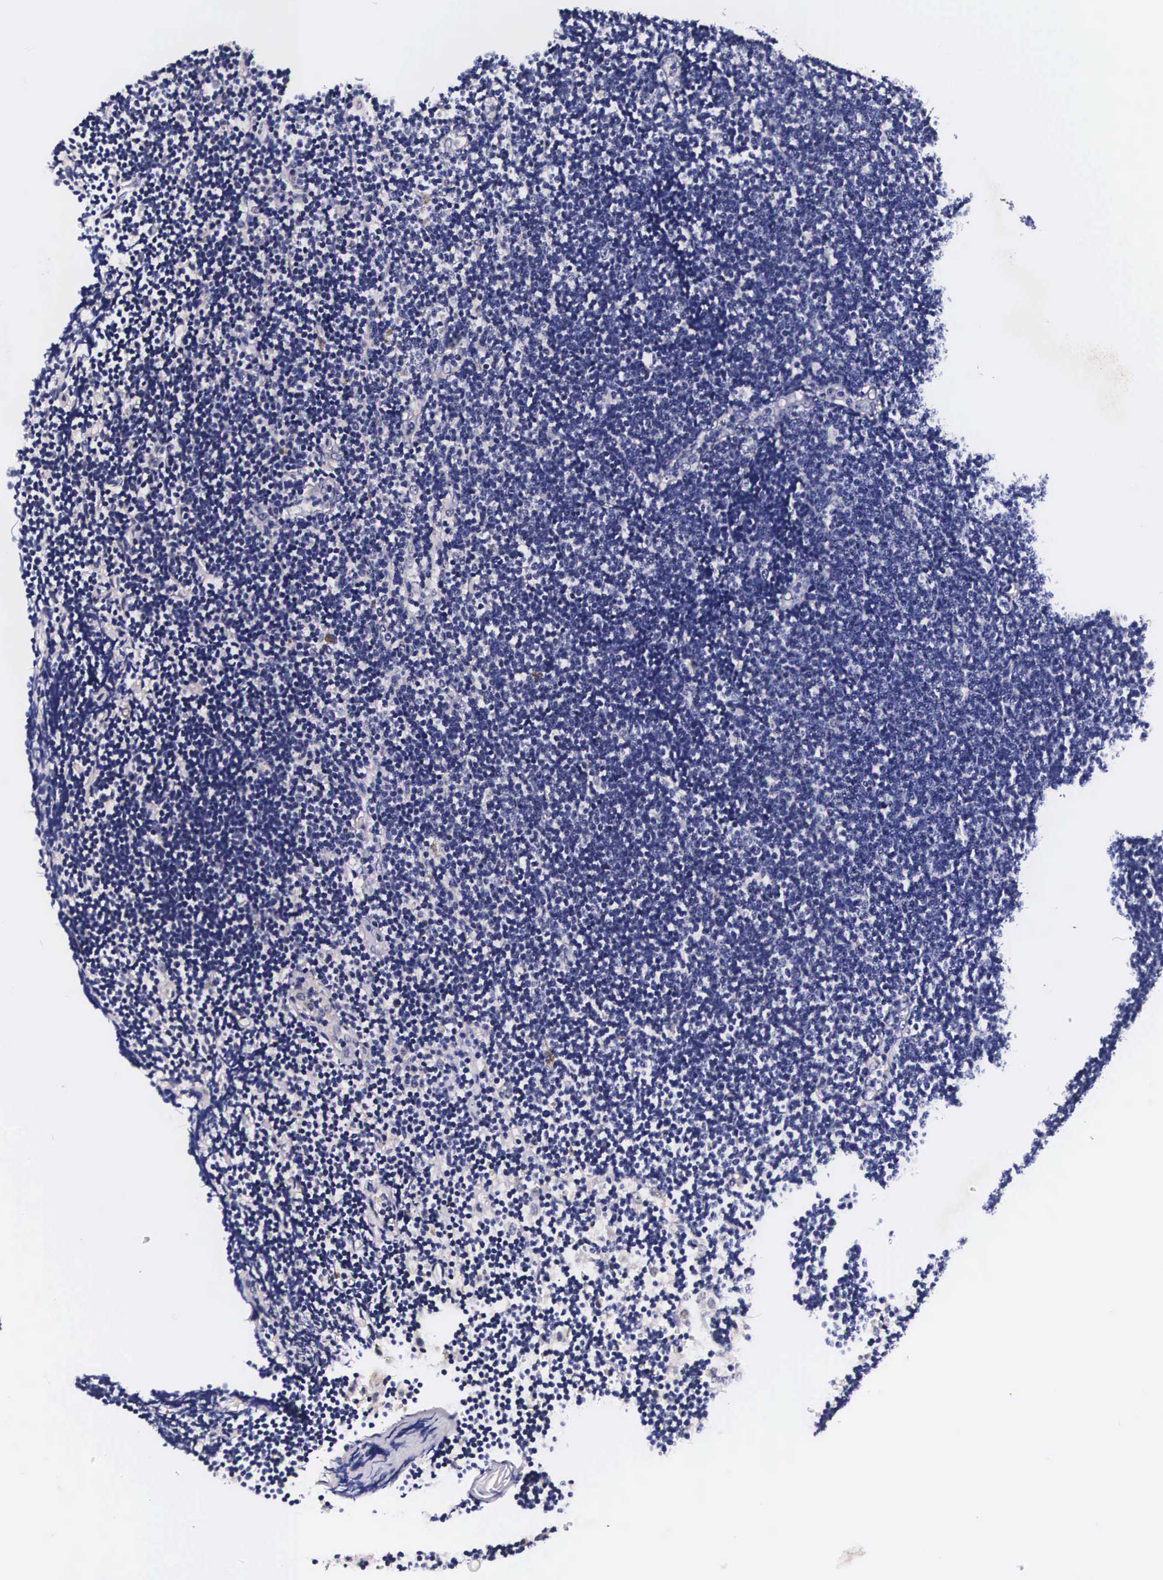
{"staining": {"intensity": "negative", "quantity": "none", "location": "none"}, "tissue": "lymphoma", "cell_type": "Tumor cells", "image_type": "cancer", "snomed": [{"axis": "morphology", "description": "Malignant lymphoma, non-Hodgkin's type, Low grade"}, {"axis": "topography", "description": "Lymph node"}], "caption": "Immunohistochemical staining of human lymphoma exhibits no significant staining in tumor cells.", "gene": "PHETA2", "patient": {"sex": "female", "age": 51}}